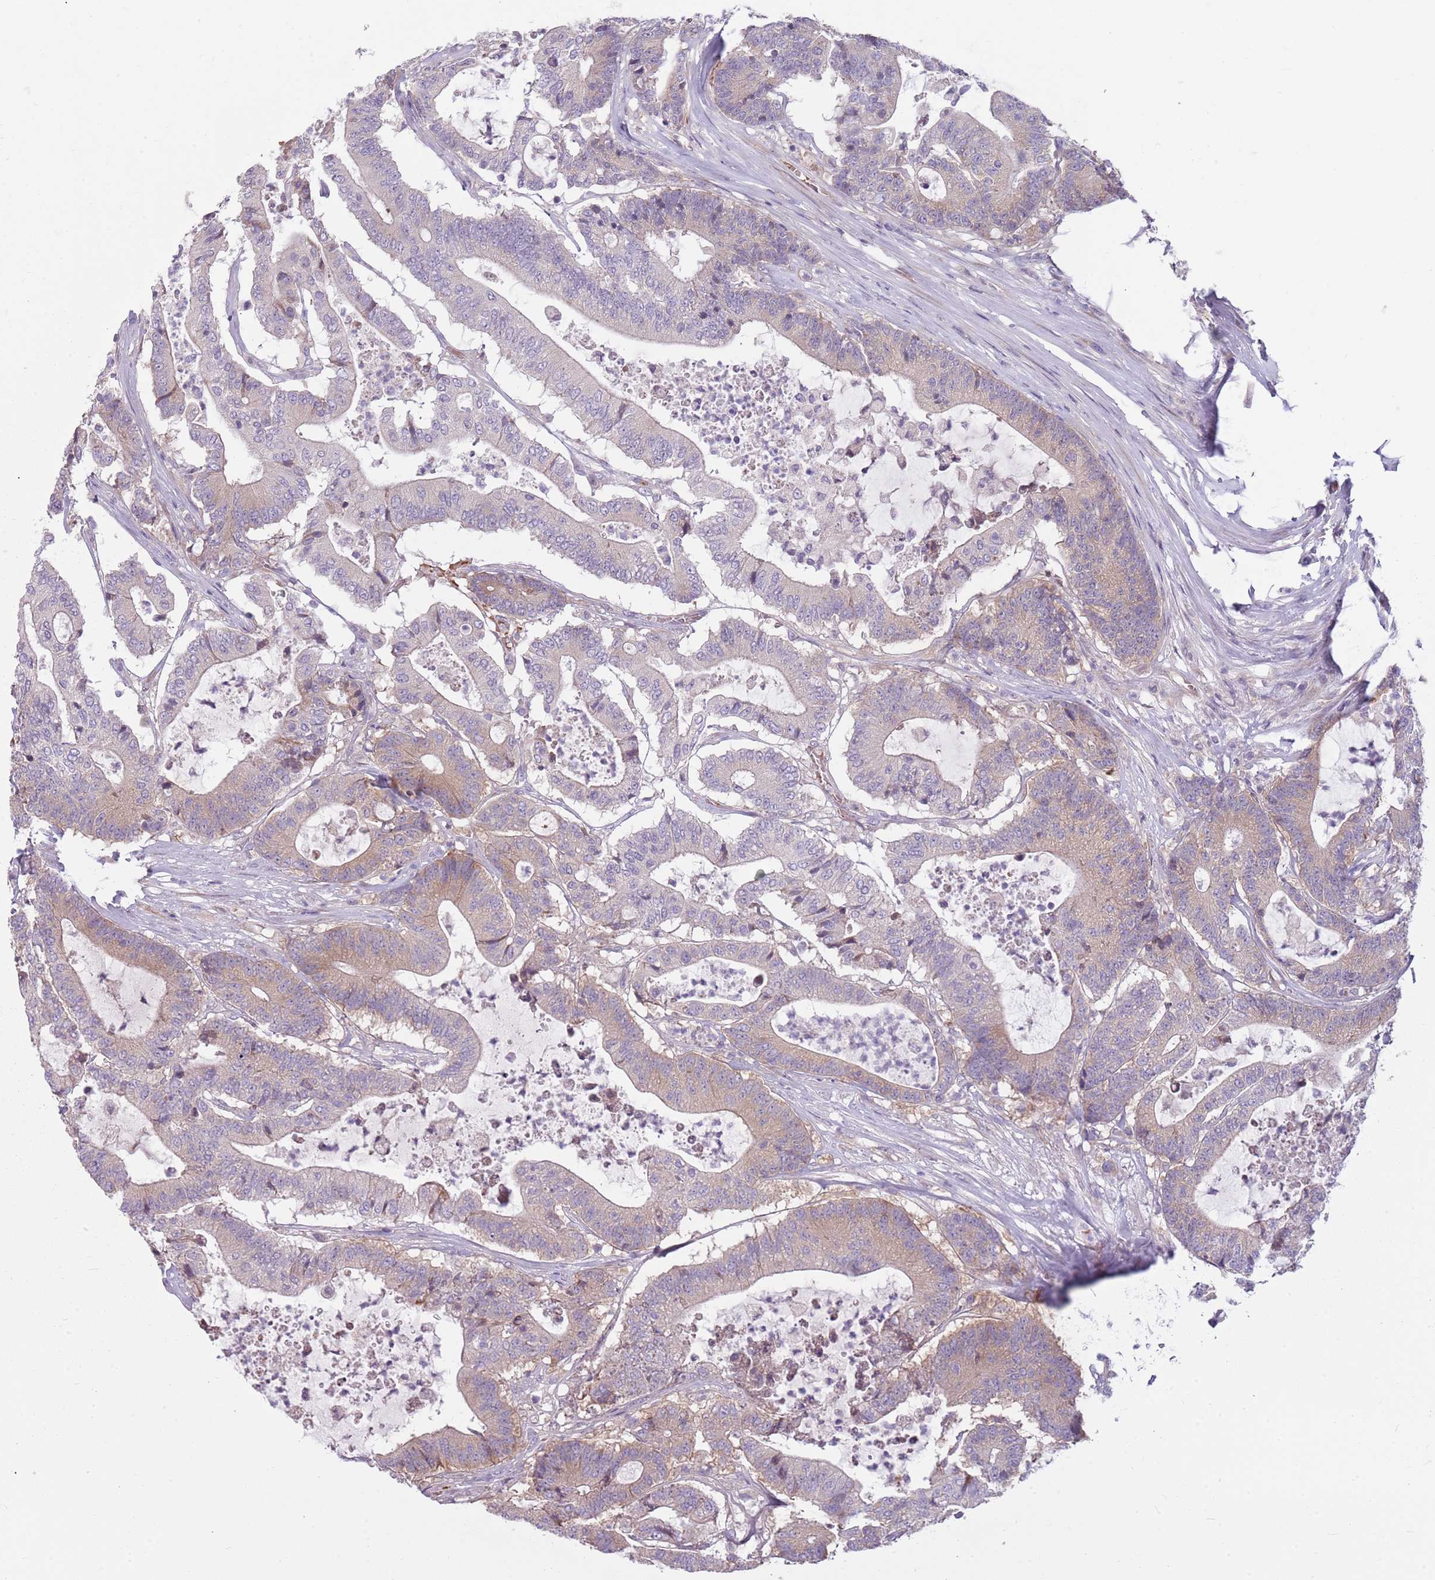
{"staining": {"intensity": "moderate", "quantity": "25%-75%", "location": "cytoplasmic/membranous"}, "tissue": "colorectal cancer", "cell_type": "Tumor cells", "image_type": "cancer", "snomed": [{"axis": "morphology", "description": "Adenocarcinoma, NOS"}, {"axis": "topography", "description": "Colon"}], "caption": "Immunohistochemistry photomicrograph of human colorectal cancer (adenocarcinoma) stained for a protein (brown), which demonstrates medium levels of moderate cytoplasmic/membranous staining in approximately 25%-75% of tumor cells.", "gene": "HSPA14", "patient": {"sex": "female", "age": 84}}